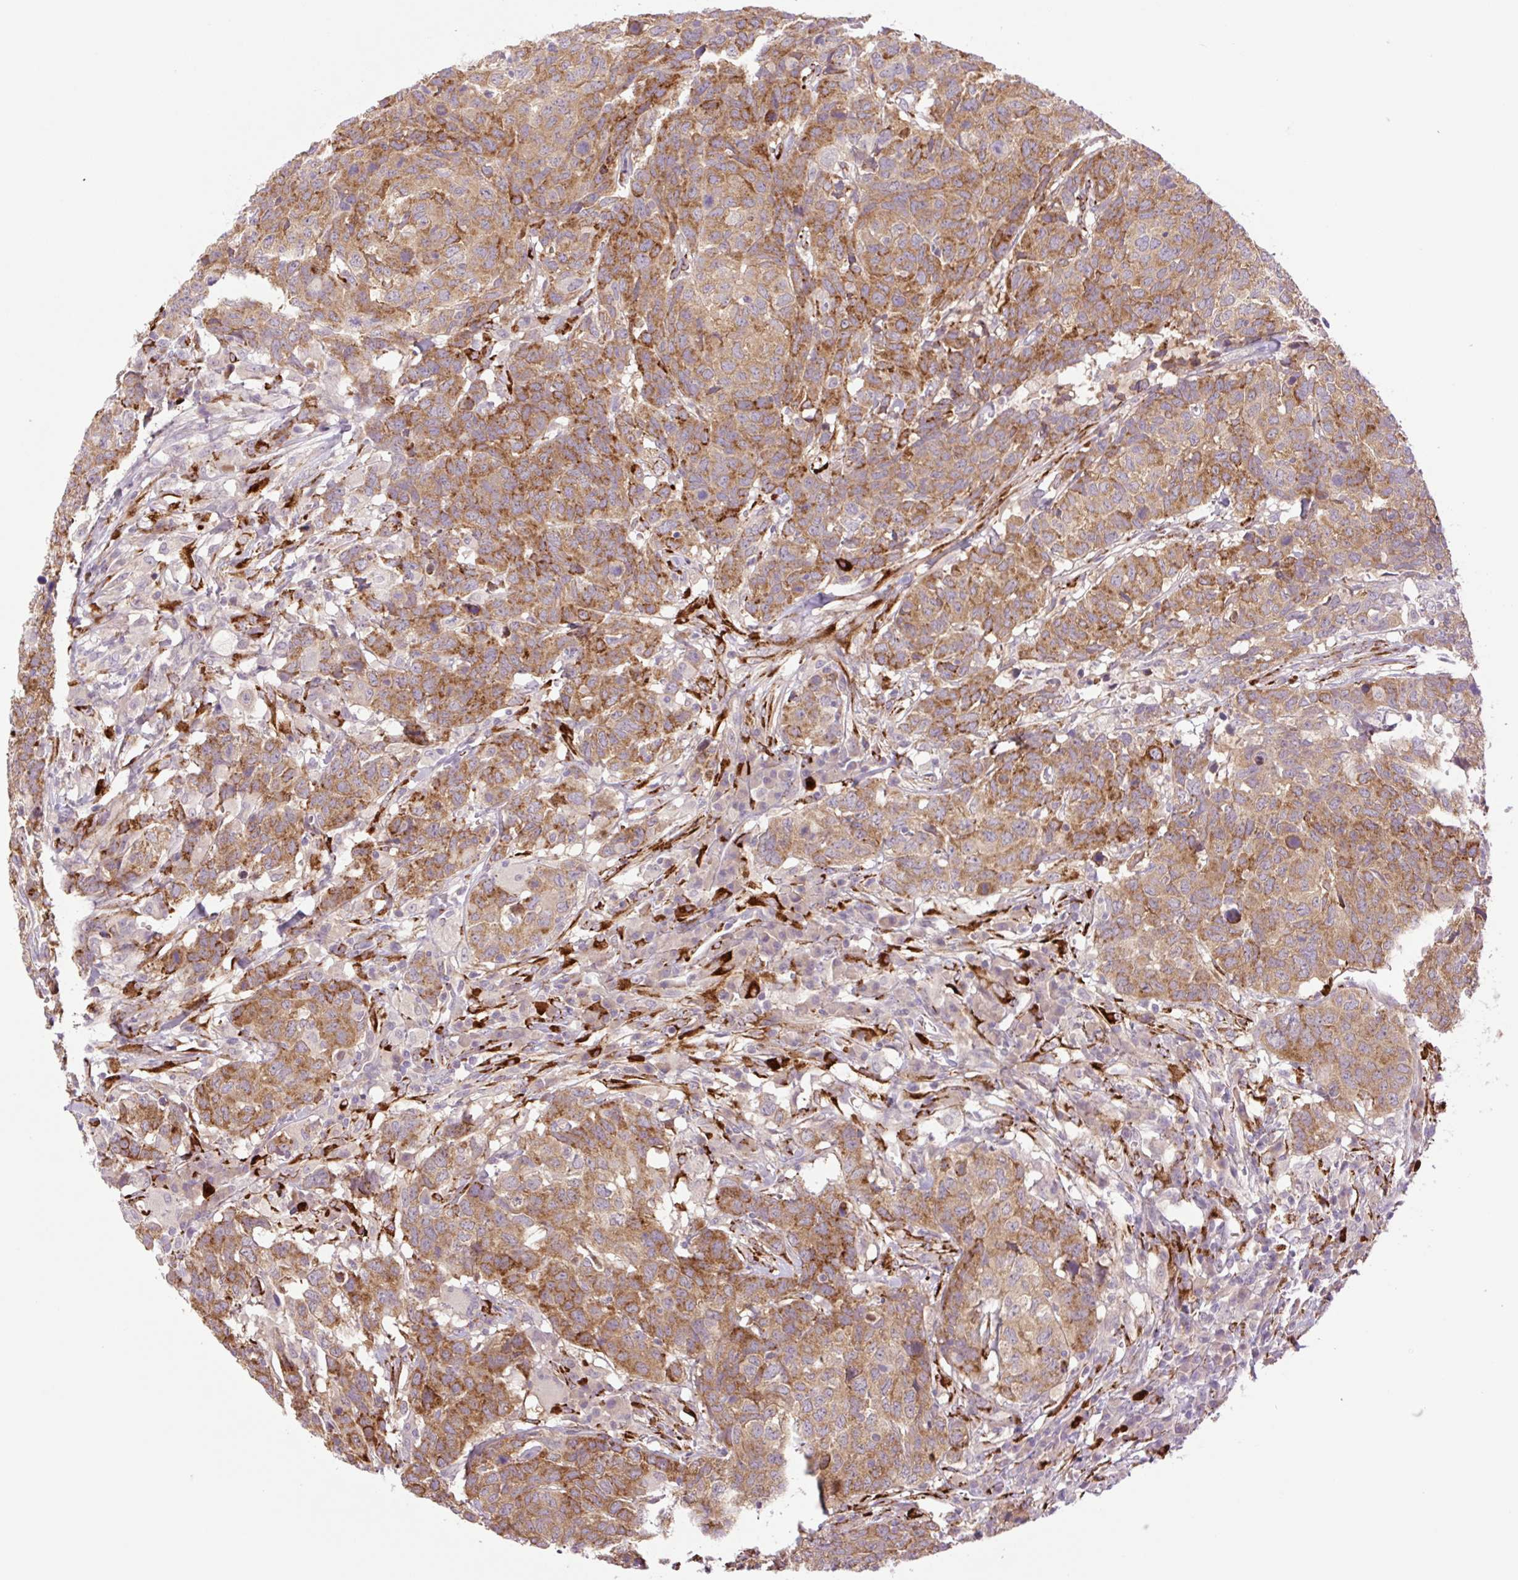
{"staining": {"intensity": "moderate", "quantity": ">75%", "location": "cytoplasmic/membranous"}, "tissue": "head and neck cancer", "cell_type": "Tumor cells", "image_type": "cancer", "snomed": [{"axis": "morphology", "description": "Normal tissue, NOS"}, {"axis": "morphology", "description": "Squamous cell carcinoma, NOS"}, {"axis": "topography", "description": "Skeletal muscle"}, {"axis": "topography", "description": "Vascular tissue"}, {"axis": "topography", "description": "Peripheral nerve tissue"}, {"axis": "topography", "description": "Head-Neck"}], "caption": "The image displays immunohistochemical staining of squamous cell carcinoma (head and neck). There is moderate cytoplasmic/membranous positivity is present in approximately >75% of tumor cells.", "gene": "COL5A1", "patient": {"sex": "male", "age": 66}}